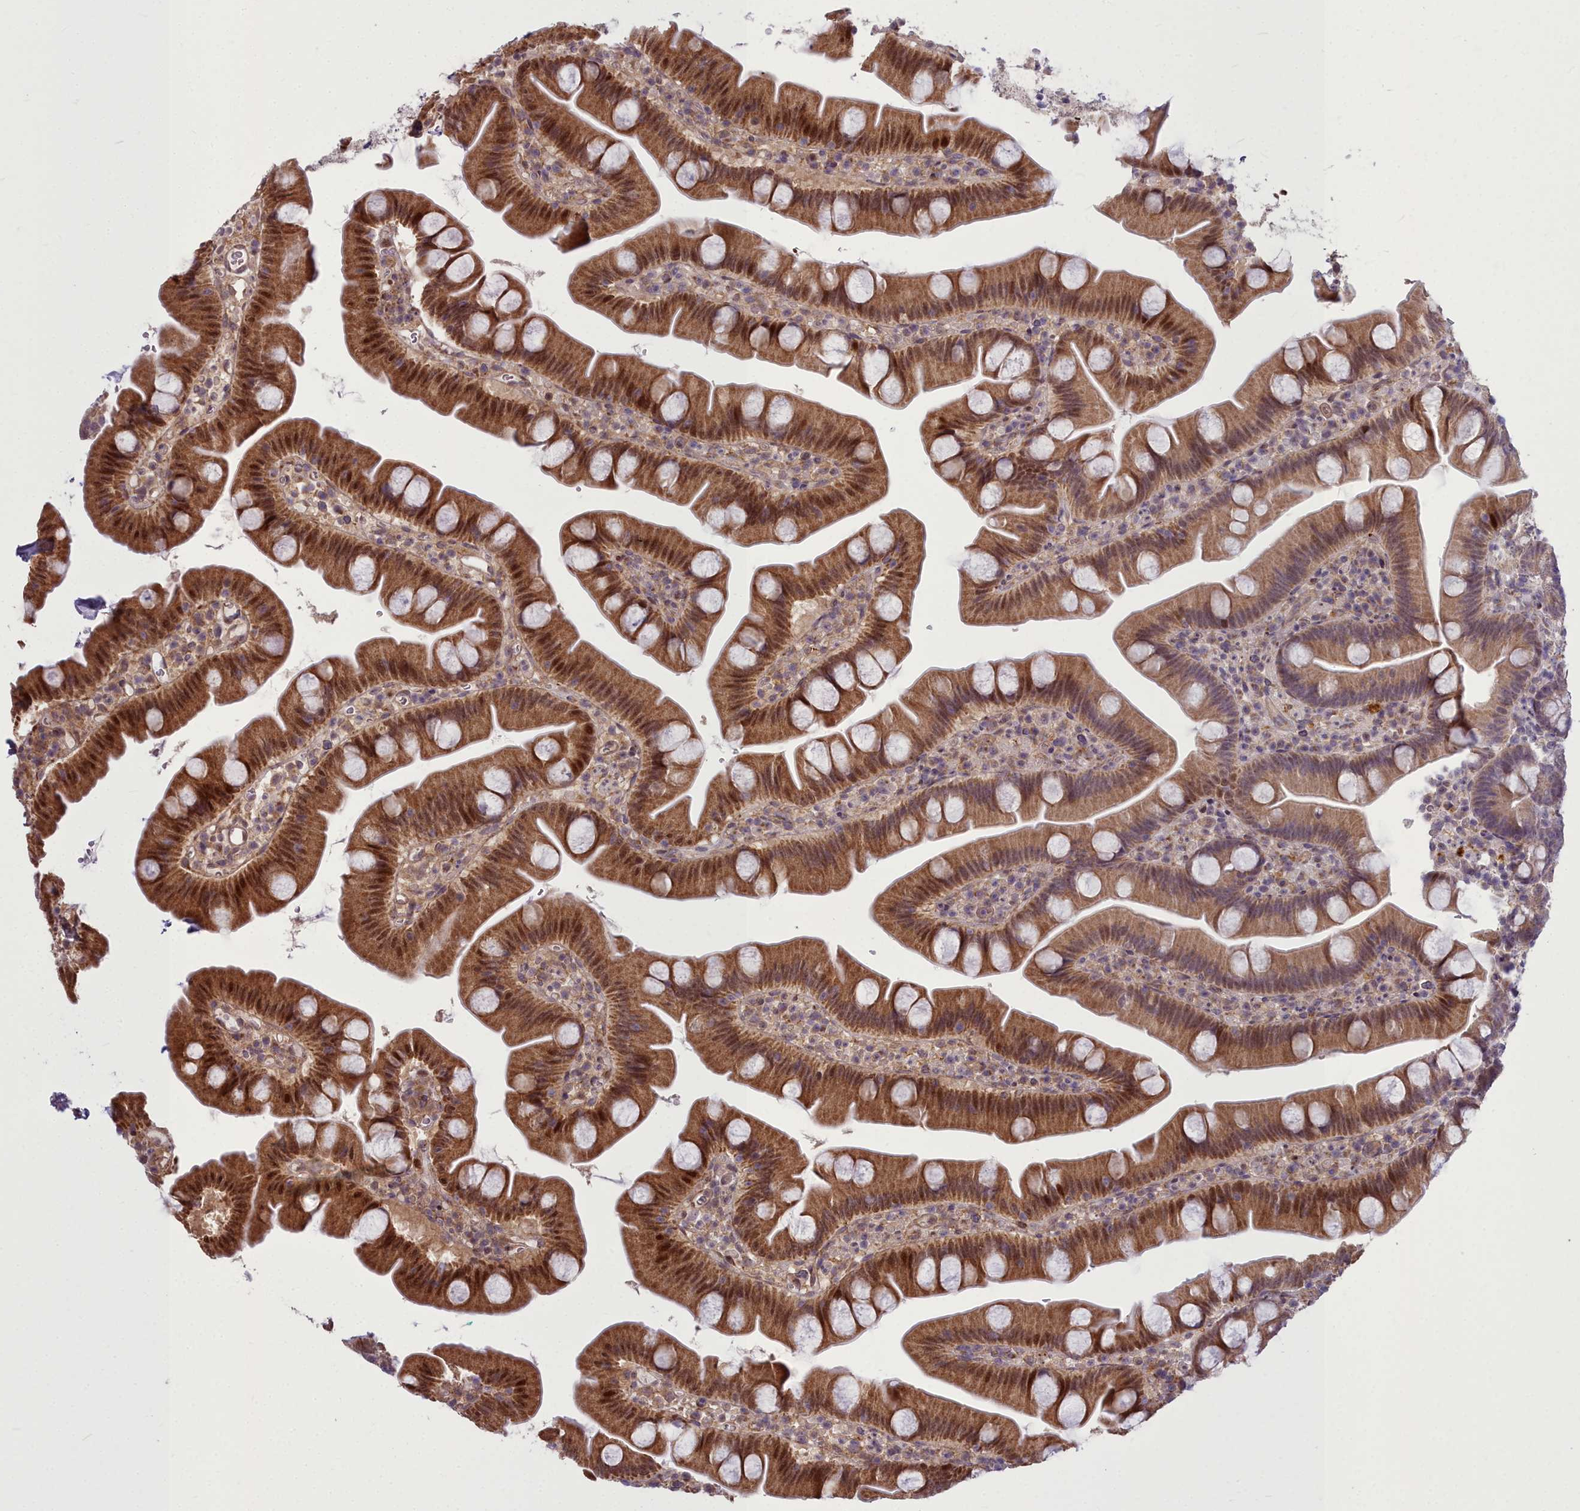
{"staining": {"intensity": "moderate", "quantity": ">75%", "location": "cytoplasmic/membranous,nuclear"}, "tissue": "small intestine", "cell_type": "Glandular cells", "image_type": "normal", "snomed": [{"axis": "morphology", "description": "Normal tissue, NOS"}, {"axis": "topography", "description": "Small intestine"}], "caption": "The histopathology image displays immunohistochemical staining of unremarkable small intestine. There is moderate cytoplasmic/membranous,nuclear positivity is identified in approximately >75% of glandular cells.", "gene": "AP1M1", "patient": {"sex": "female", "age": 68}}